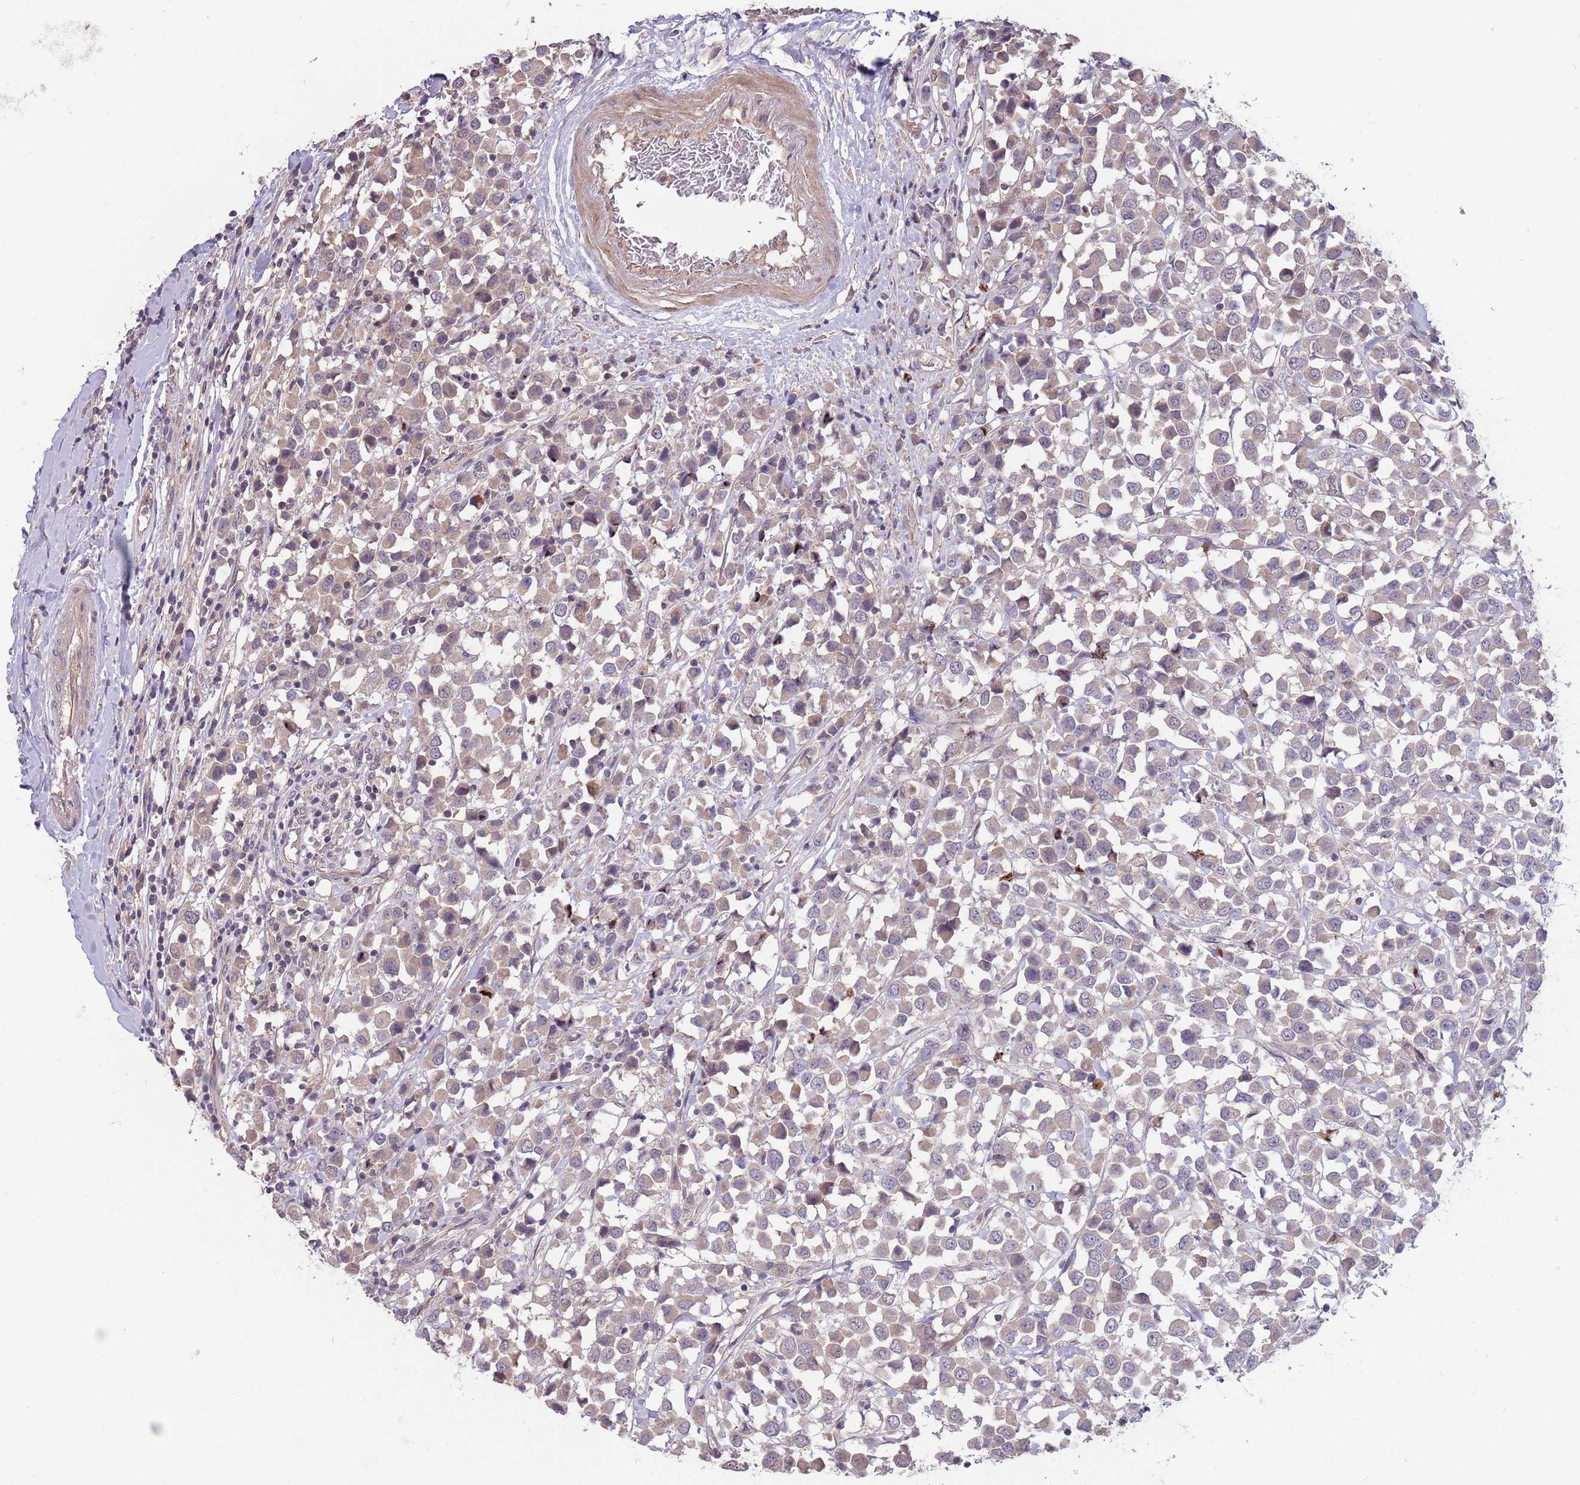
{"staining": {"intensity": "weak", "quantity": ">75%", "location": "cytoplasmic/membranous"}, "tissue": "breast cancer", "cell_type": "Tumor cells", "image_type": "cancer", "snomed": [{"axis": "morphology", "description": "Duct carcinoma"}, {"axis": "topography", "description": "Breast"}], "caption": "Weak cytoplasmic/membranous positivity for a protein is identified in approximately >75% of tumor cells of breast cancer (intraductal carcinoma) using IHC.", "gene": "MEI1", "patient": {"sex": "female", "age": 61}}